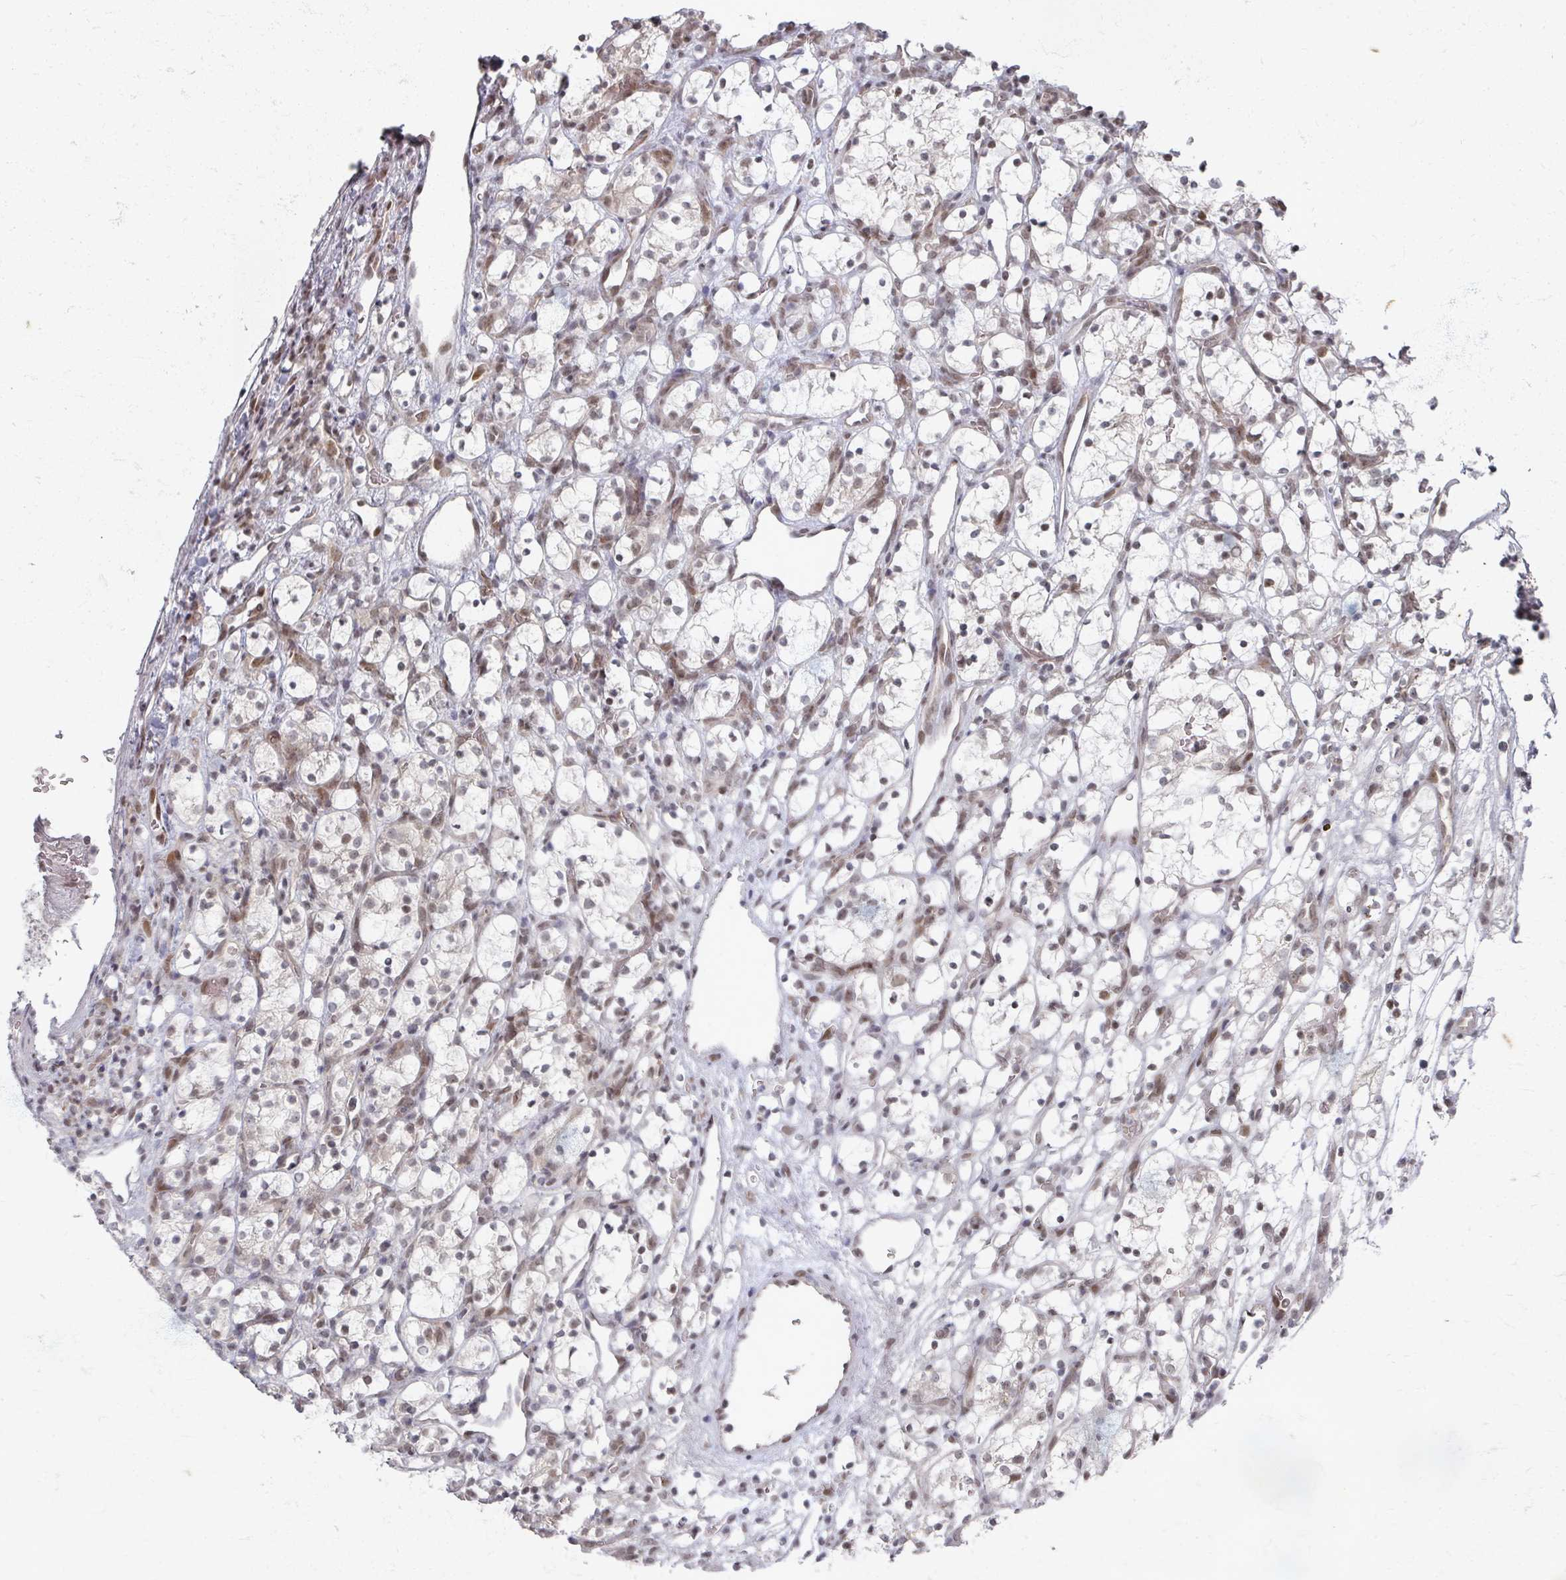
{"staining": {"intensity": "weak", "quantity": "<25%", "location": "nuclear"}, "tissue": "renal cancer", "cell_type": "Tumor cells", "image_type": "cancer", "snomed": [{"axis": "morphology", "description": "Adenocarcinoma, NOS"}, {"axis": "topography", "description": "Kidney"}], "caption": "This is an immunohistochemistry photomicrograph of adenocarcinoma (renal). There is no positivity in tumor cells.", "gene": "PSKH1", "patient": {"sex": "female", "age": 69}}